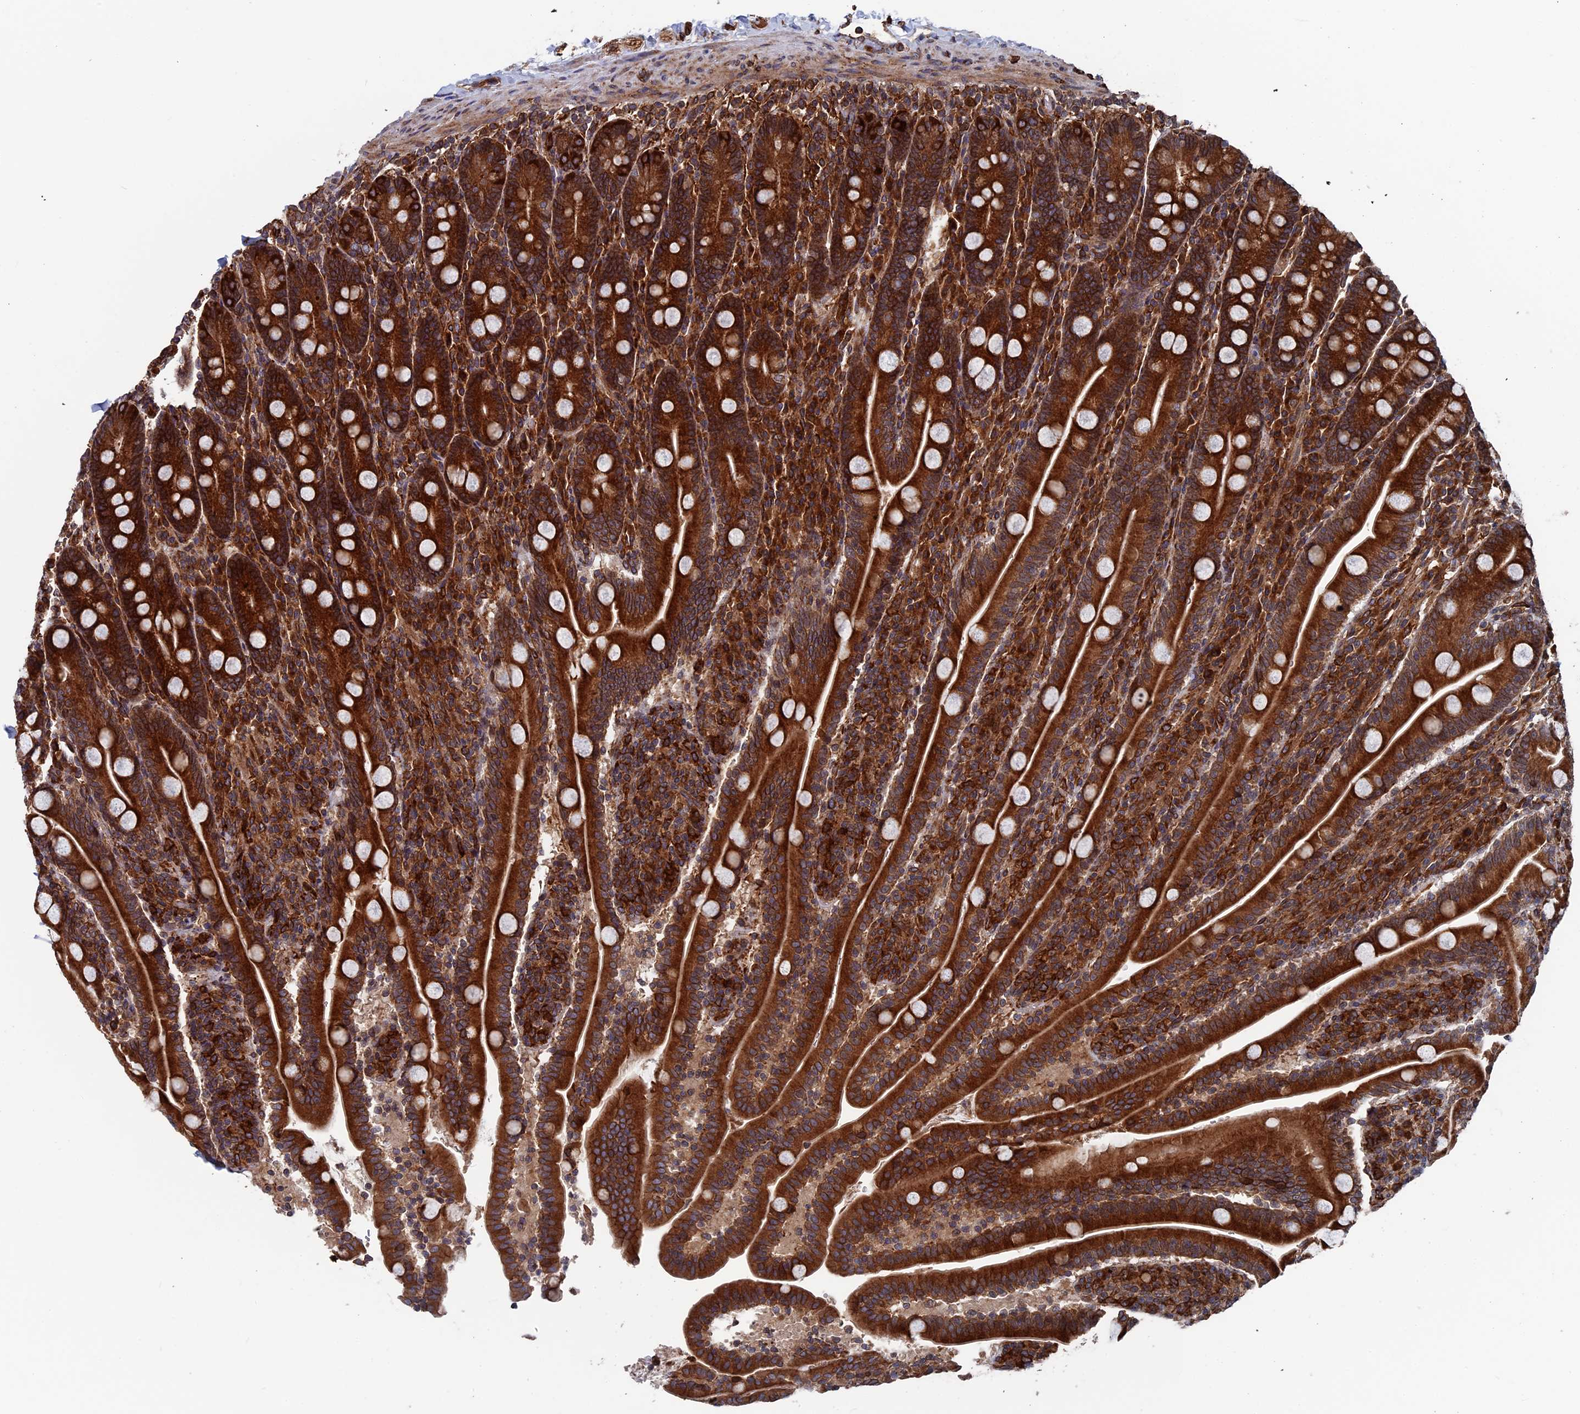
{"staining": {"intensity": "strong", "quantity": ">75%", "location": "cytoplasmic/membranous"}, "tissue": "duodenum", "cell_type": "Glandular cells", "image_type": "normal", "snomed": [{"axis": "morphology", "description": "Normal tissue, NOS"}, {"axis": "topography", "description": "Duodenum"}], "caption": "An immunohistochemistry (IHC) photomicrograph of benign tissue is shown. Protein staining in brown highlights strong cytoplasmic/membranous positivity in duodenum within glandular cells.", "gene": "RPUSD1", "patient": {"sex": "male", "age": 35}}